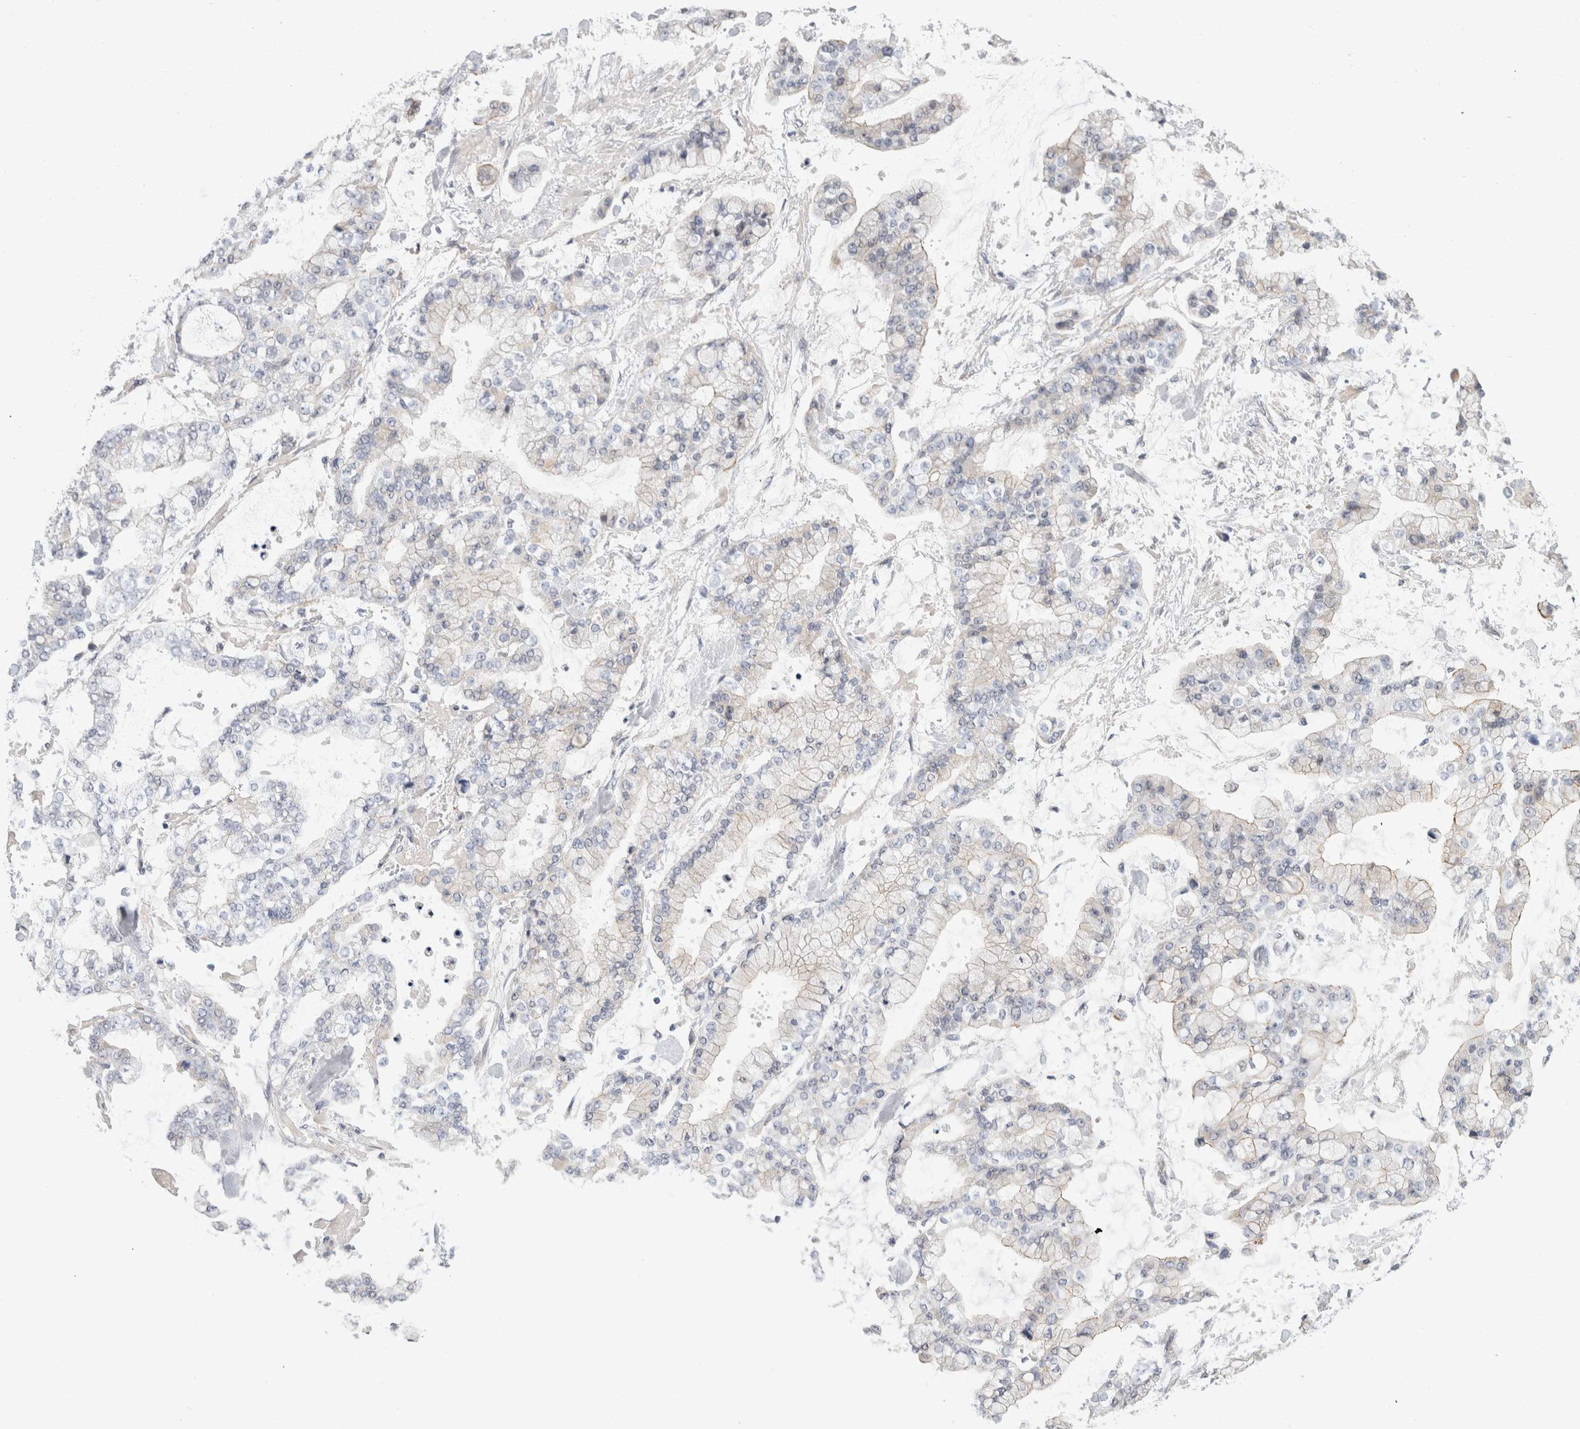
{"staining": {"intensity": "negative", "quantity": "none", "location": "none"}, "tissue": "stomach cancer", "cell_type": "Tumor cells", "image_type": "cancer", "snomed": [{"axis": "morphology", "description": "Normal tissue, NOS"}, {"axis": "morphology", "description": "Adenocarcinoma, NOS"}, {"axis": "topography", "description": "Stomach, upper"}, {"axis": "topography", "description": "Stomach"}], "caption": "Tumor cells are negative for protein expression in human adenocarcinoma (stomach).", "gene": "AFP", "patient": {"sex": "male", "age": 76}}